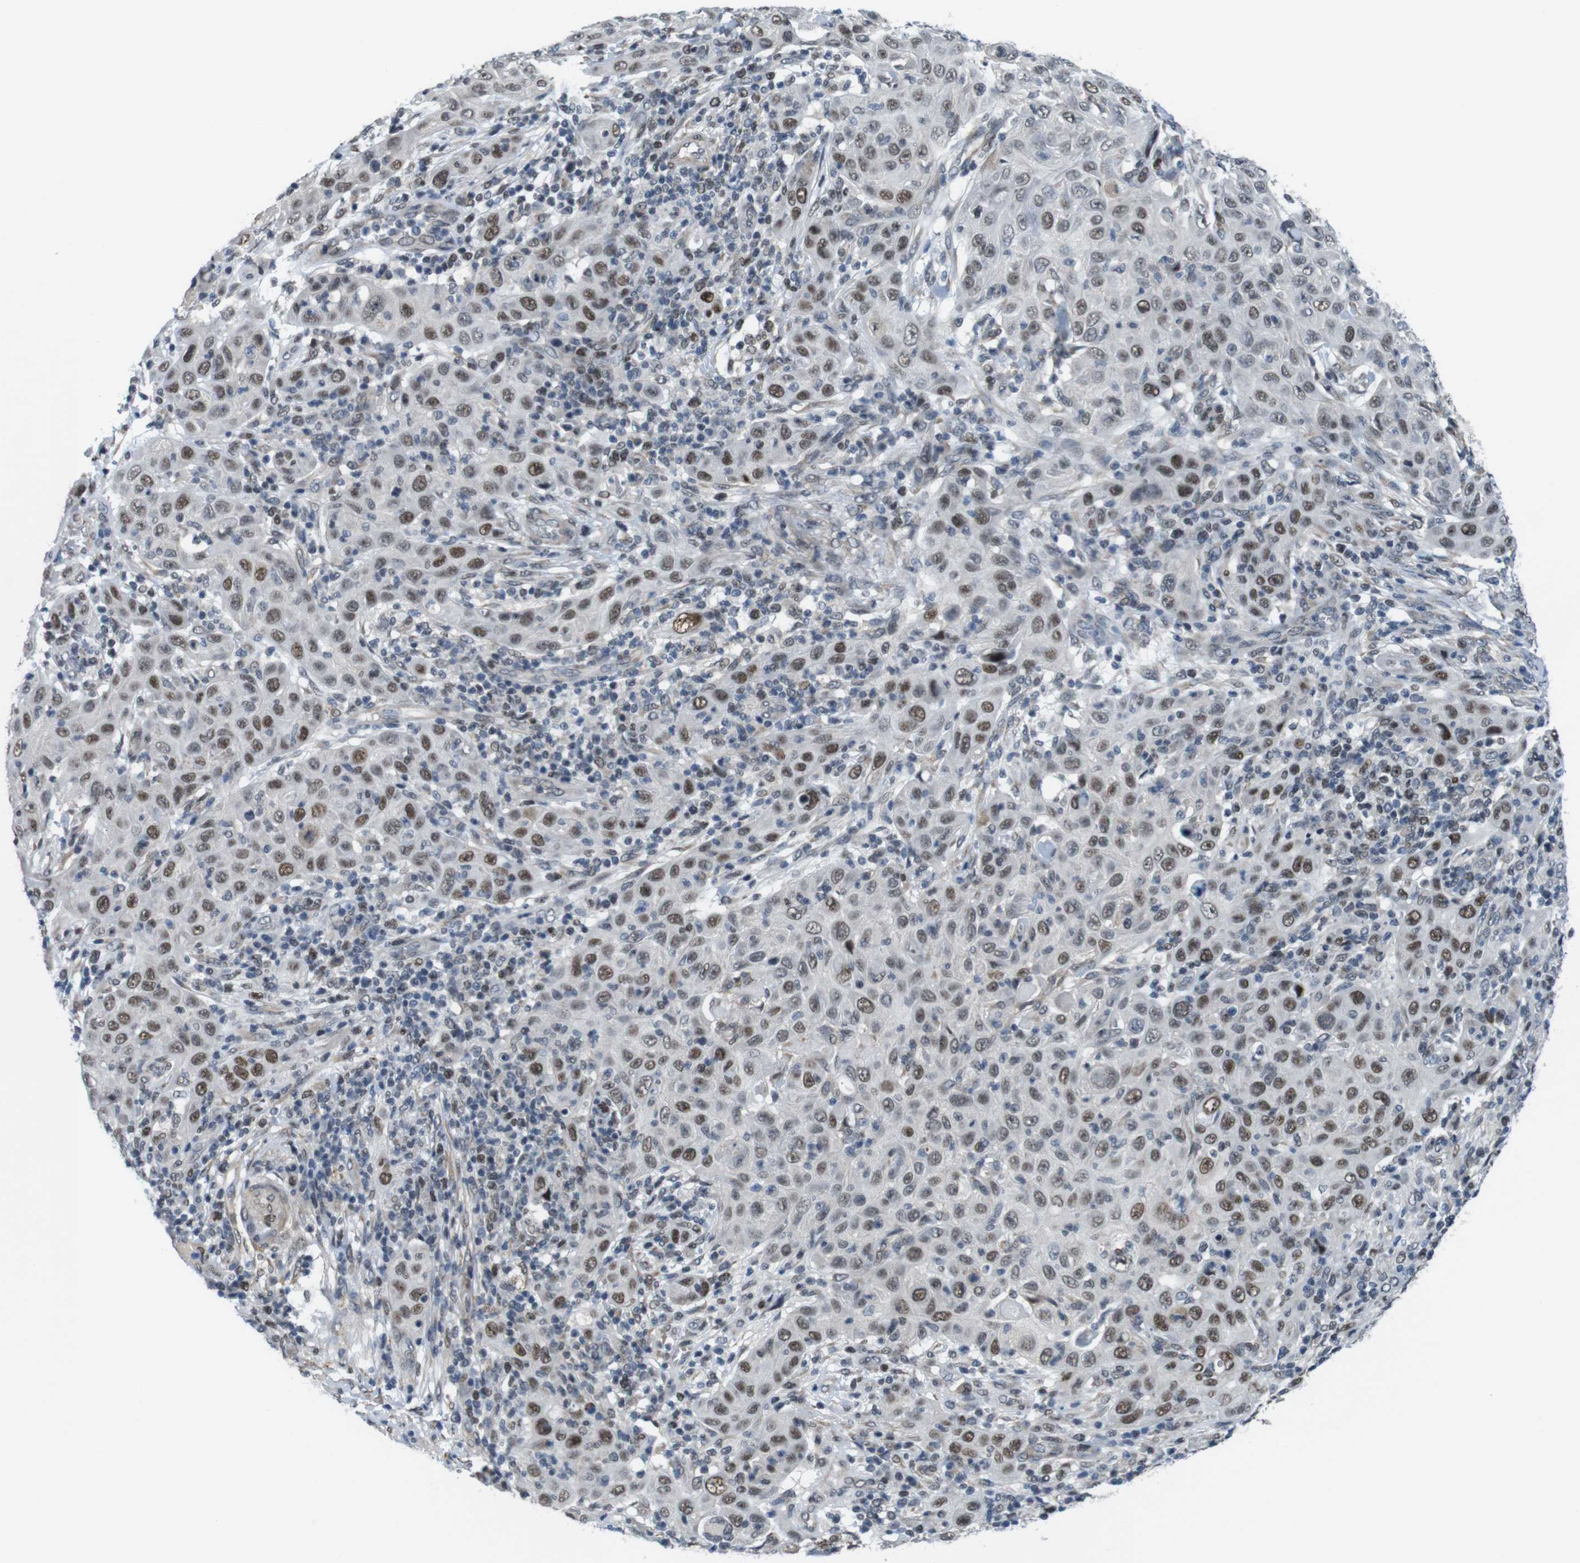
{"staining": {"intensity": "moderate", "quantity": ">75%", "location": "nuclear"}, "tissue": "skin cancer", "cell_type": "Tumor cells", "image_type": "cancer", "snomed": [{"axis": "morphology", "description": "Squamous cell carcinoma, NOS"}, {"axis": "topography", "description": "Skin"}], "caption": "Skin cancer stained with IHC displays moderate nuclear positivity in approximately >75% of tumor cells.", "gene": "SMCO2", "patient": {"sex": "female", "age": 88}}